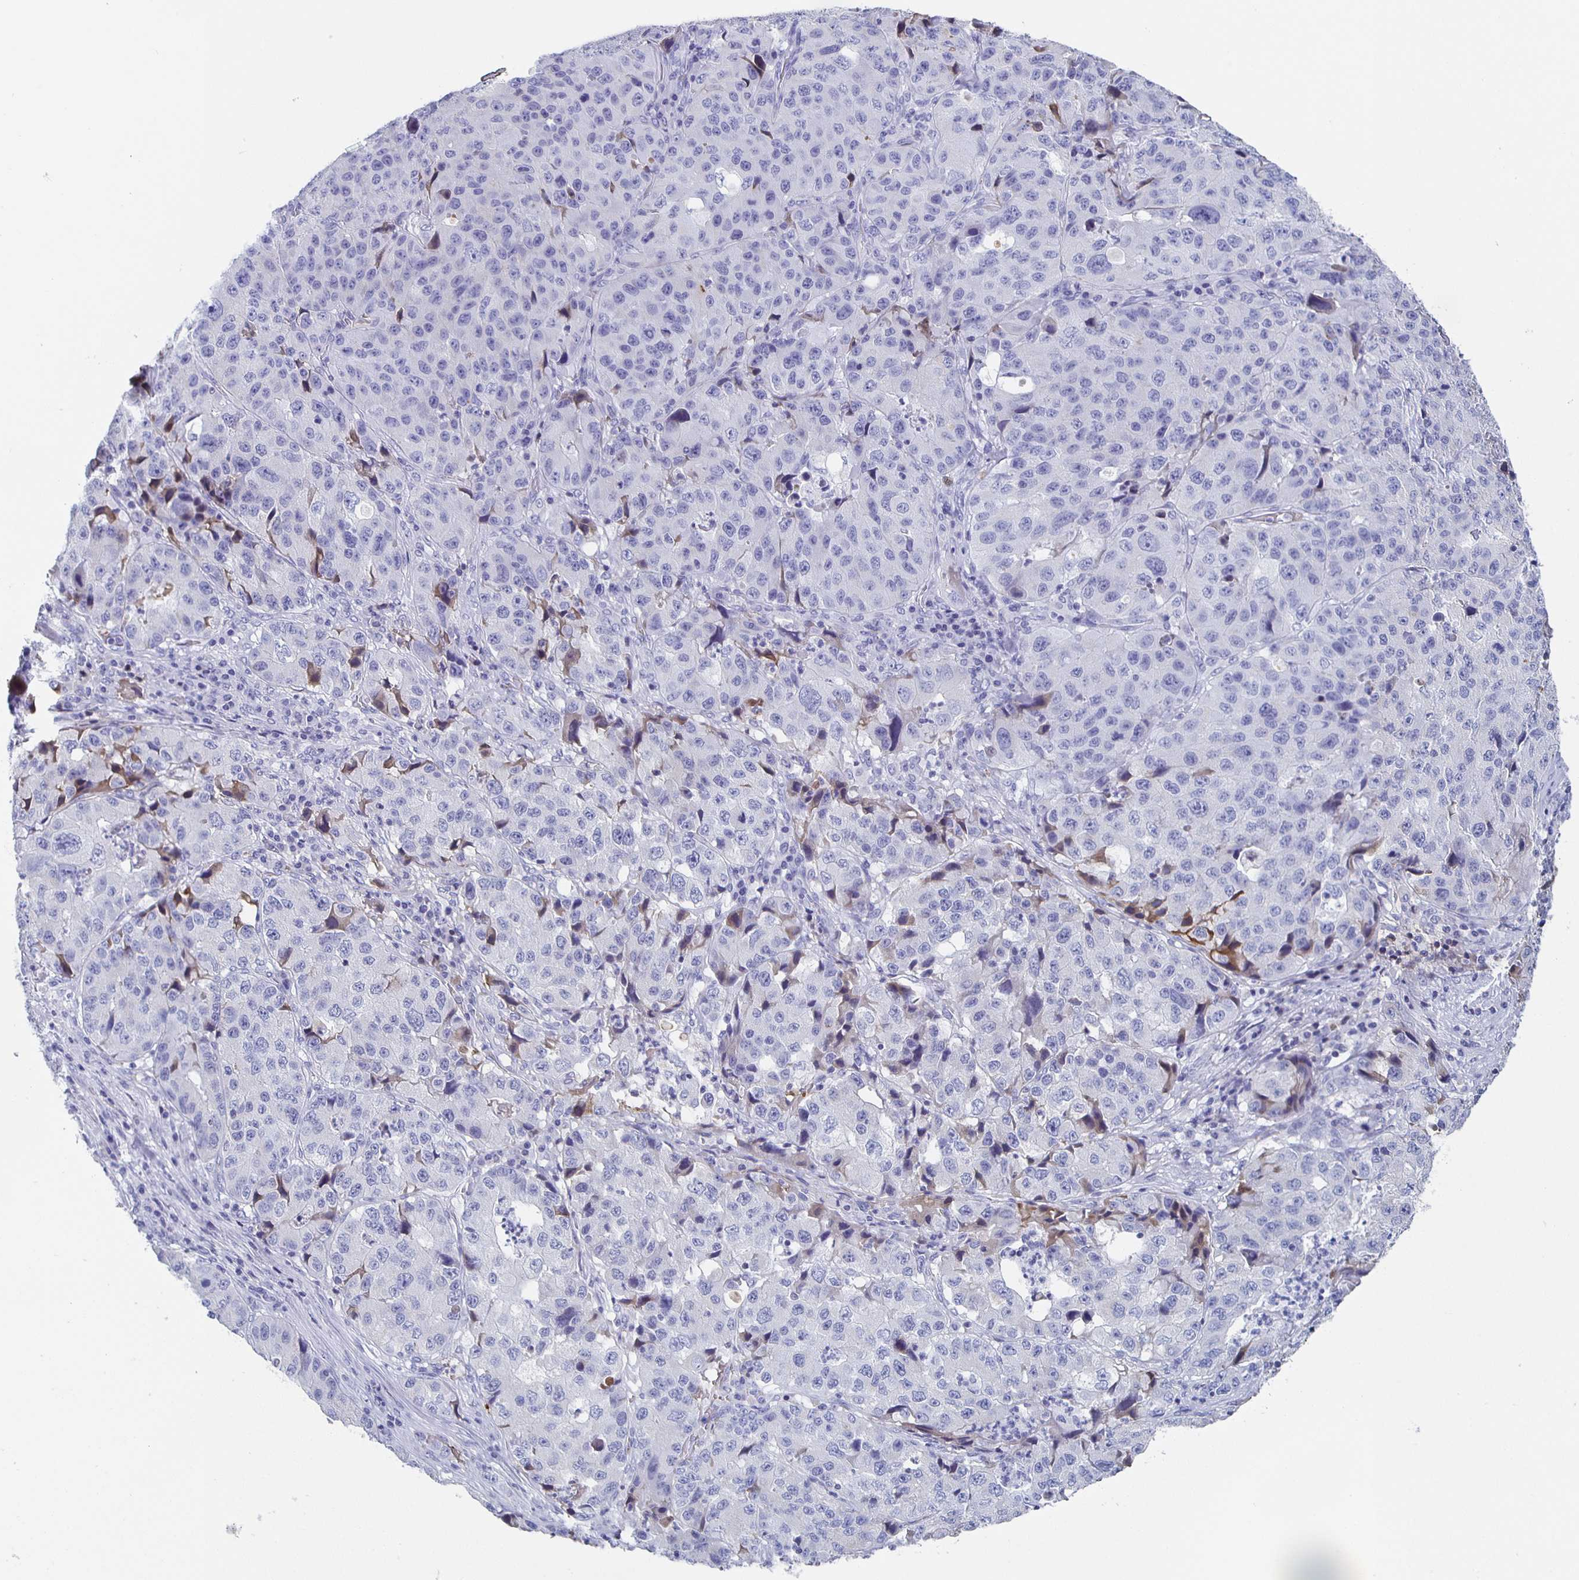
{"staining": {"intensity": "negative", "quantity": "none", "location": "none"}, "tissue": "stomach cancer", "cell_type": "Tumor cells", "image_type": "cancer", "snomed": [{"axis": "morphology", "description": "Adenocarcinoma, NOS"}, {"axis": "topography", "description": "Stomach"}], "caption": "This is an immunohistochemistry (IHC) image of human stomach adenocarcinoma. There is no expression in tumor cells.", "gene": "FGA", "patient": {"sex": "male", "age": 71}}